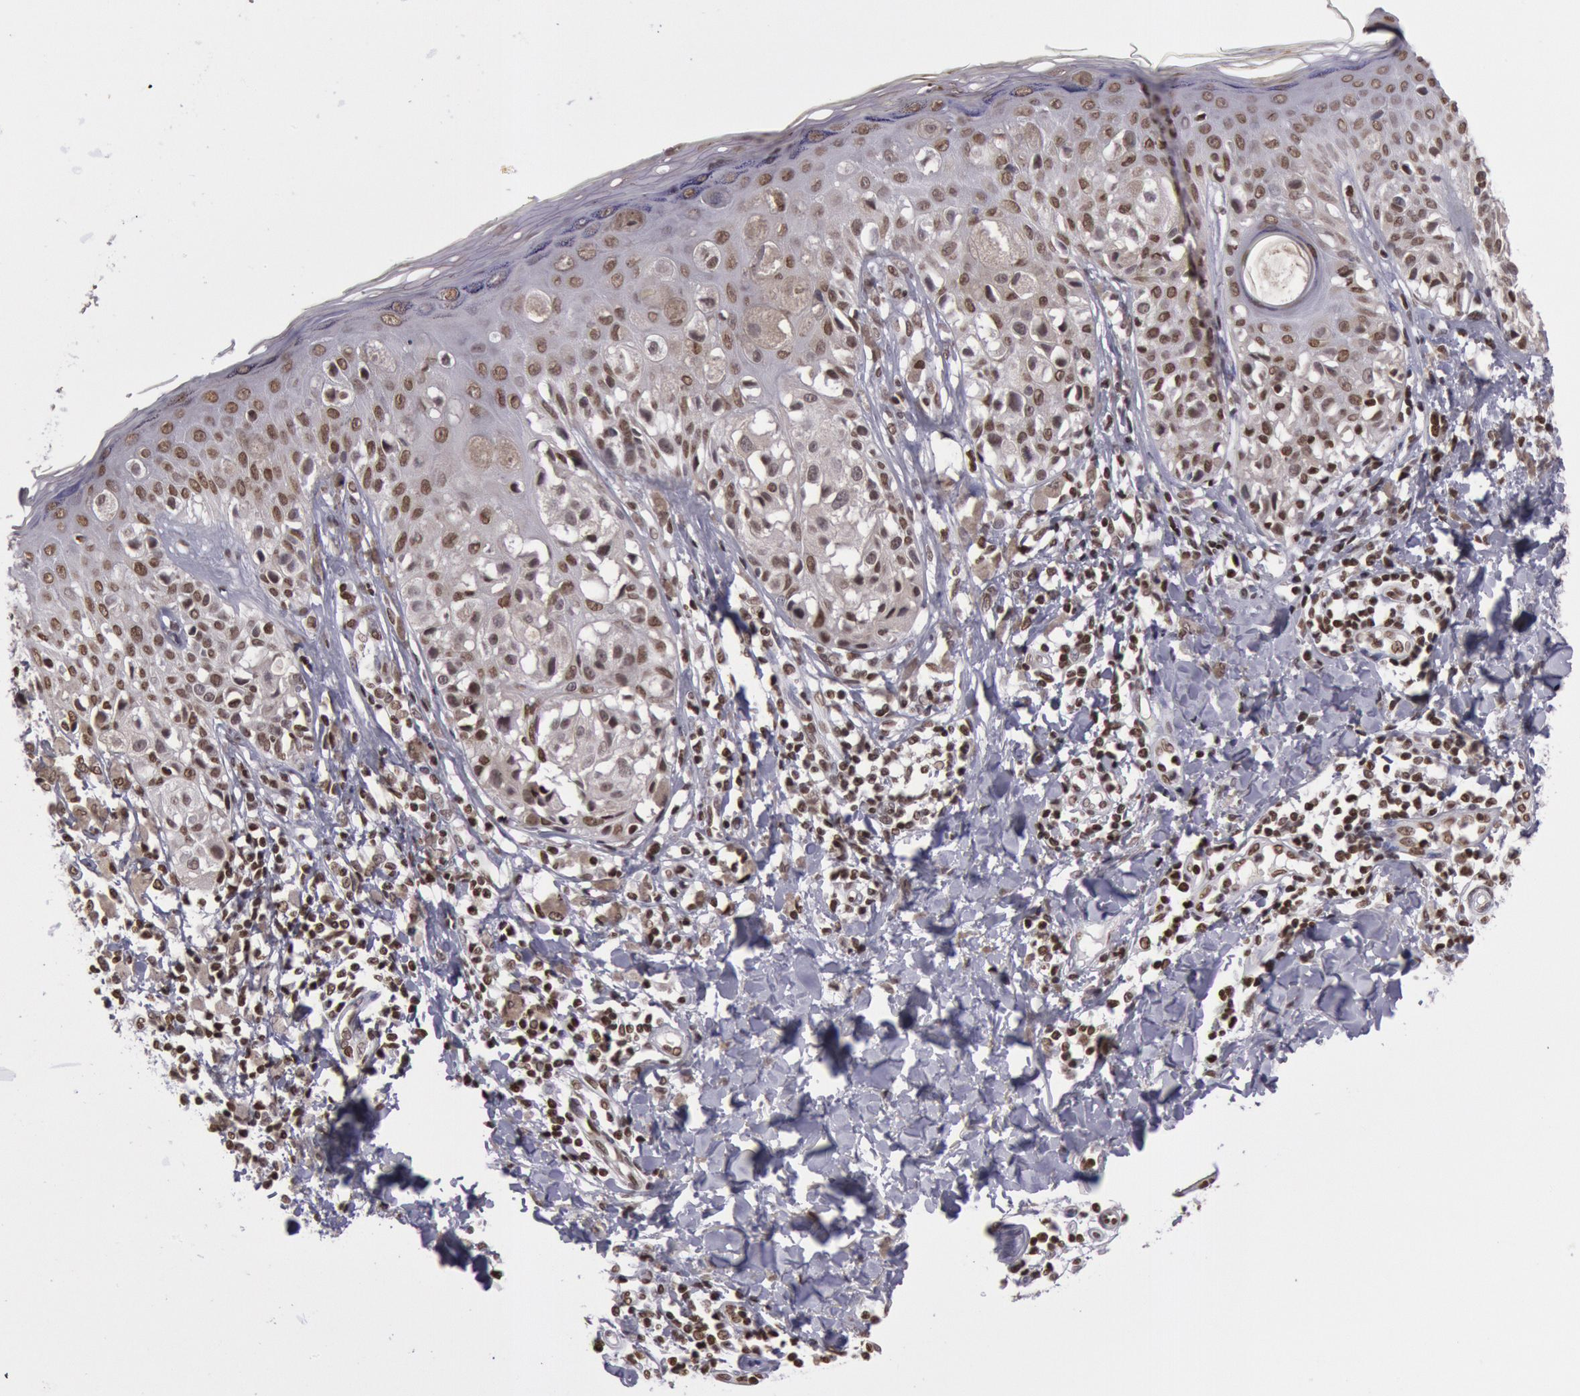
{"staining": {"intensity": "moderate", "quantity": ">75%", "location": "nuclear"}, "tissue": "melanoma", "cell_type": "Tumor cells", "image_type": "cancer", "snomed": [{"axis": "morphology", "description": "Malignant melanoma, NOS"}, {"axis": "topography", "description": "Skin"}], "caption": "Melanoma stained for a protein (brown) shows moderate nuclear positive expression in approximately >75% of tumor cells.", "gene": "NKAP", "patient": {"sex": "female", "age": 55}}